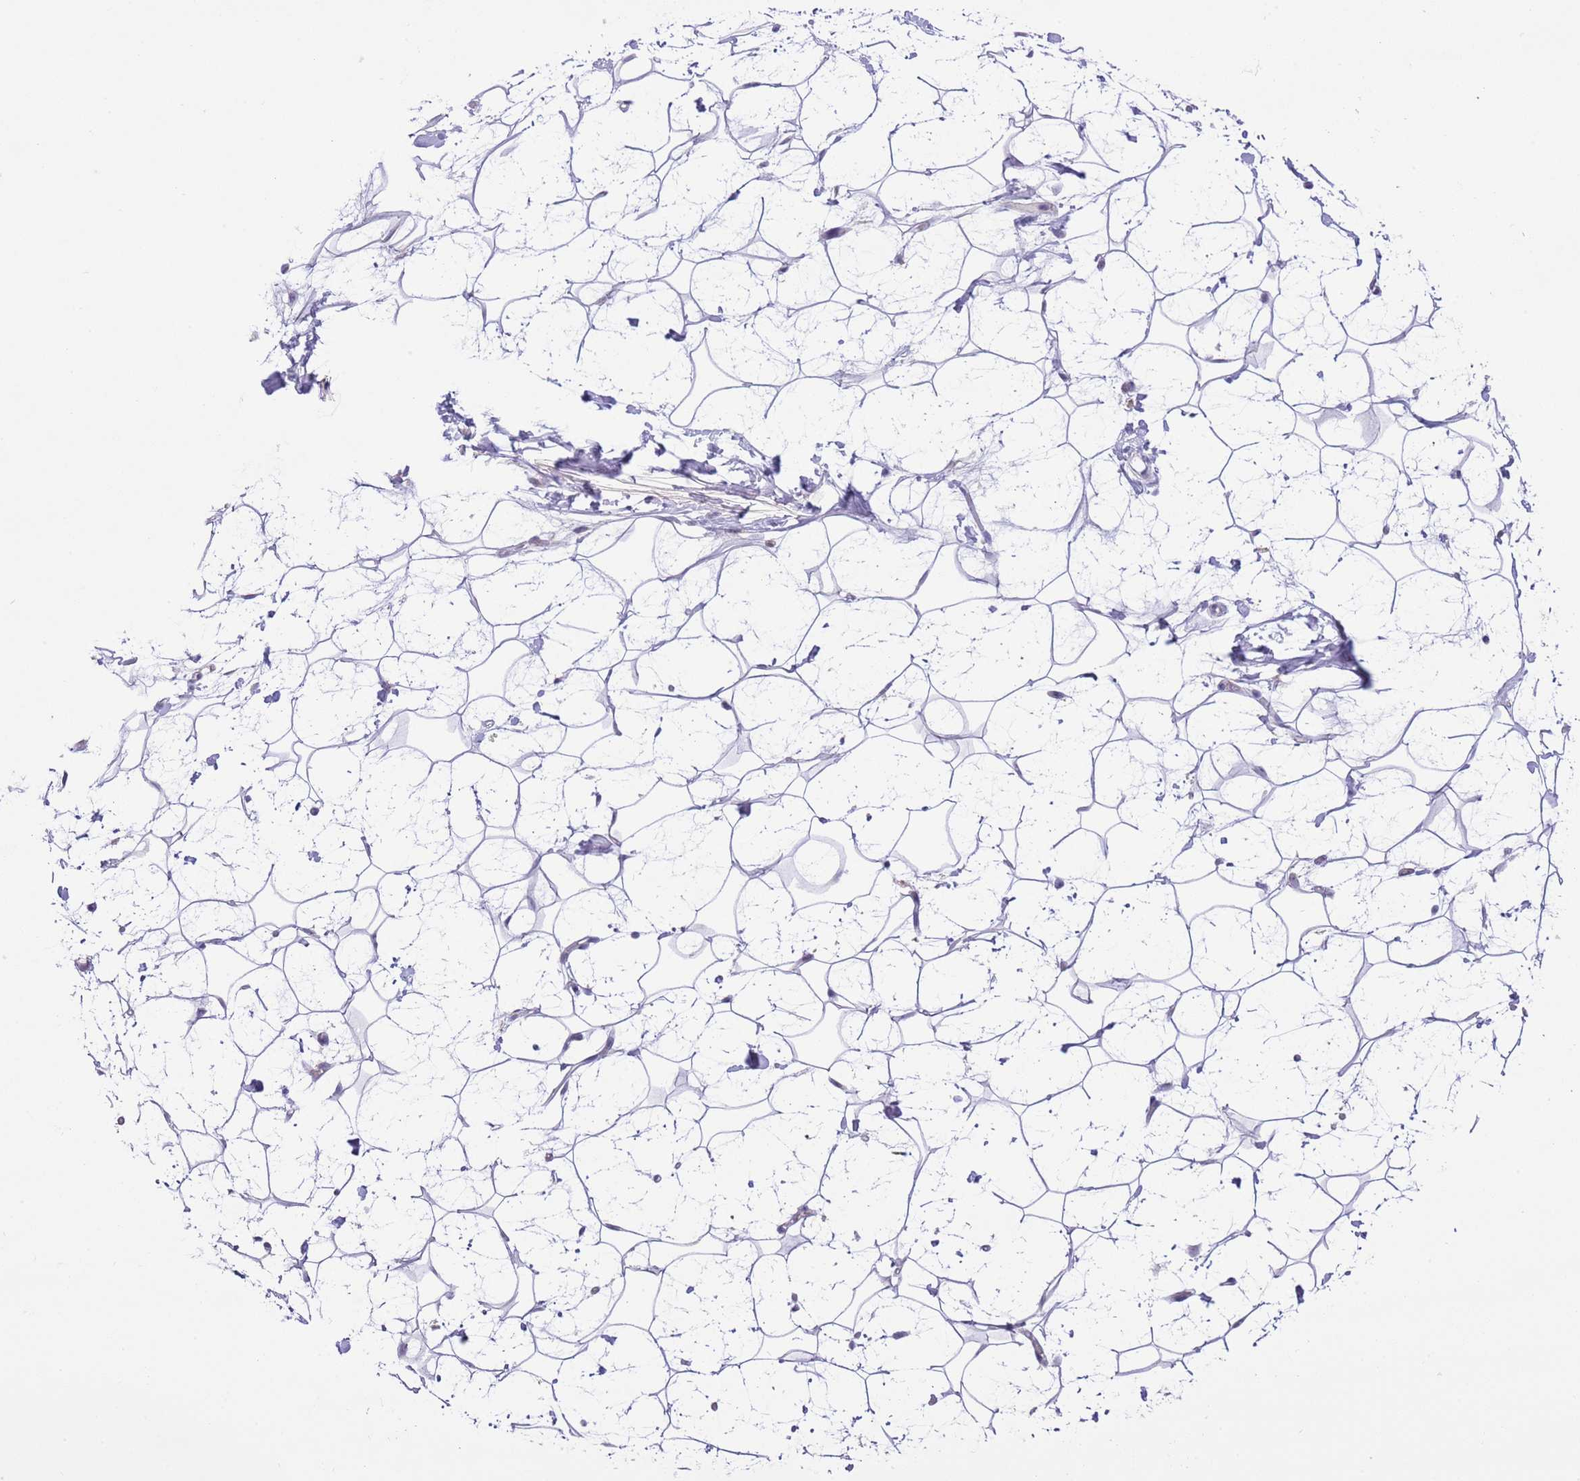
{"staining": {"intensity": "negative", "quantity": "none", "location": "none"}, "tissue": "adipose tissue", "cell_type": "Adipocytes", "image_type": "normal", "snomed": [{"axis": "morphology", "description": "Normal tissue, NOS"}, {"axis": "topography", "description": "Breast"}], "caption": "Adipose tissue stained for a protein using immunohistochemistry exhibits no expression adipocytes.", "gene": "GALK2", "patient": {"sex": "female", "age": 26}}